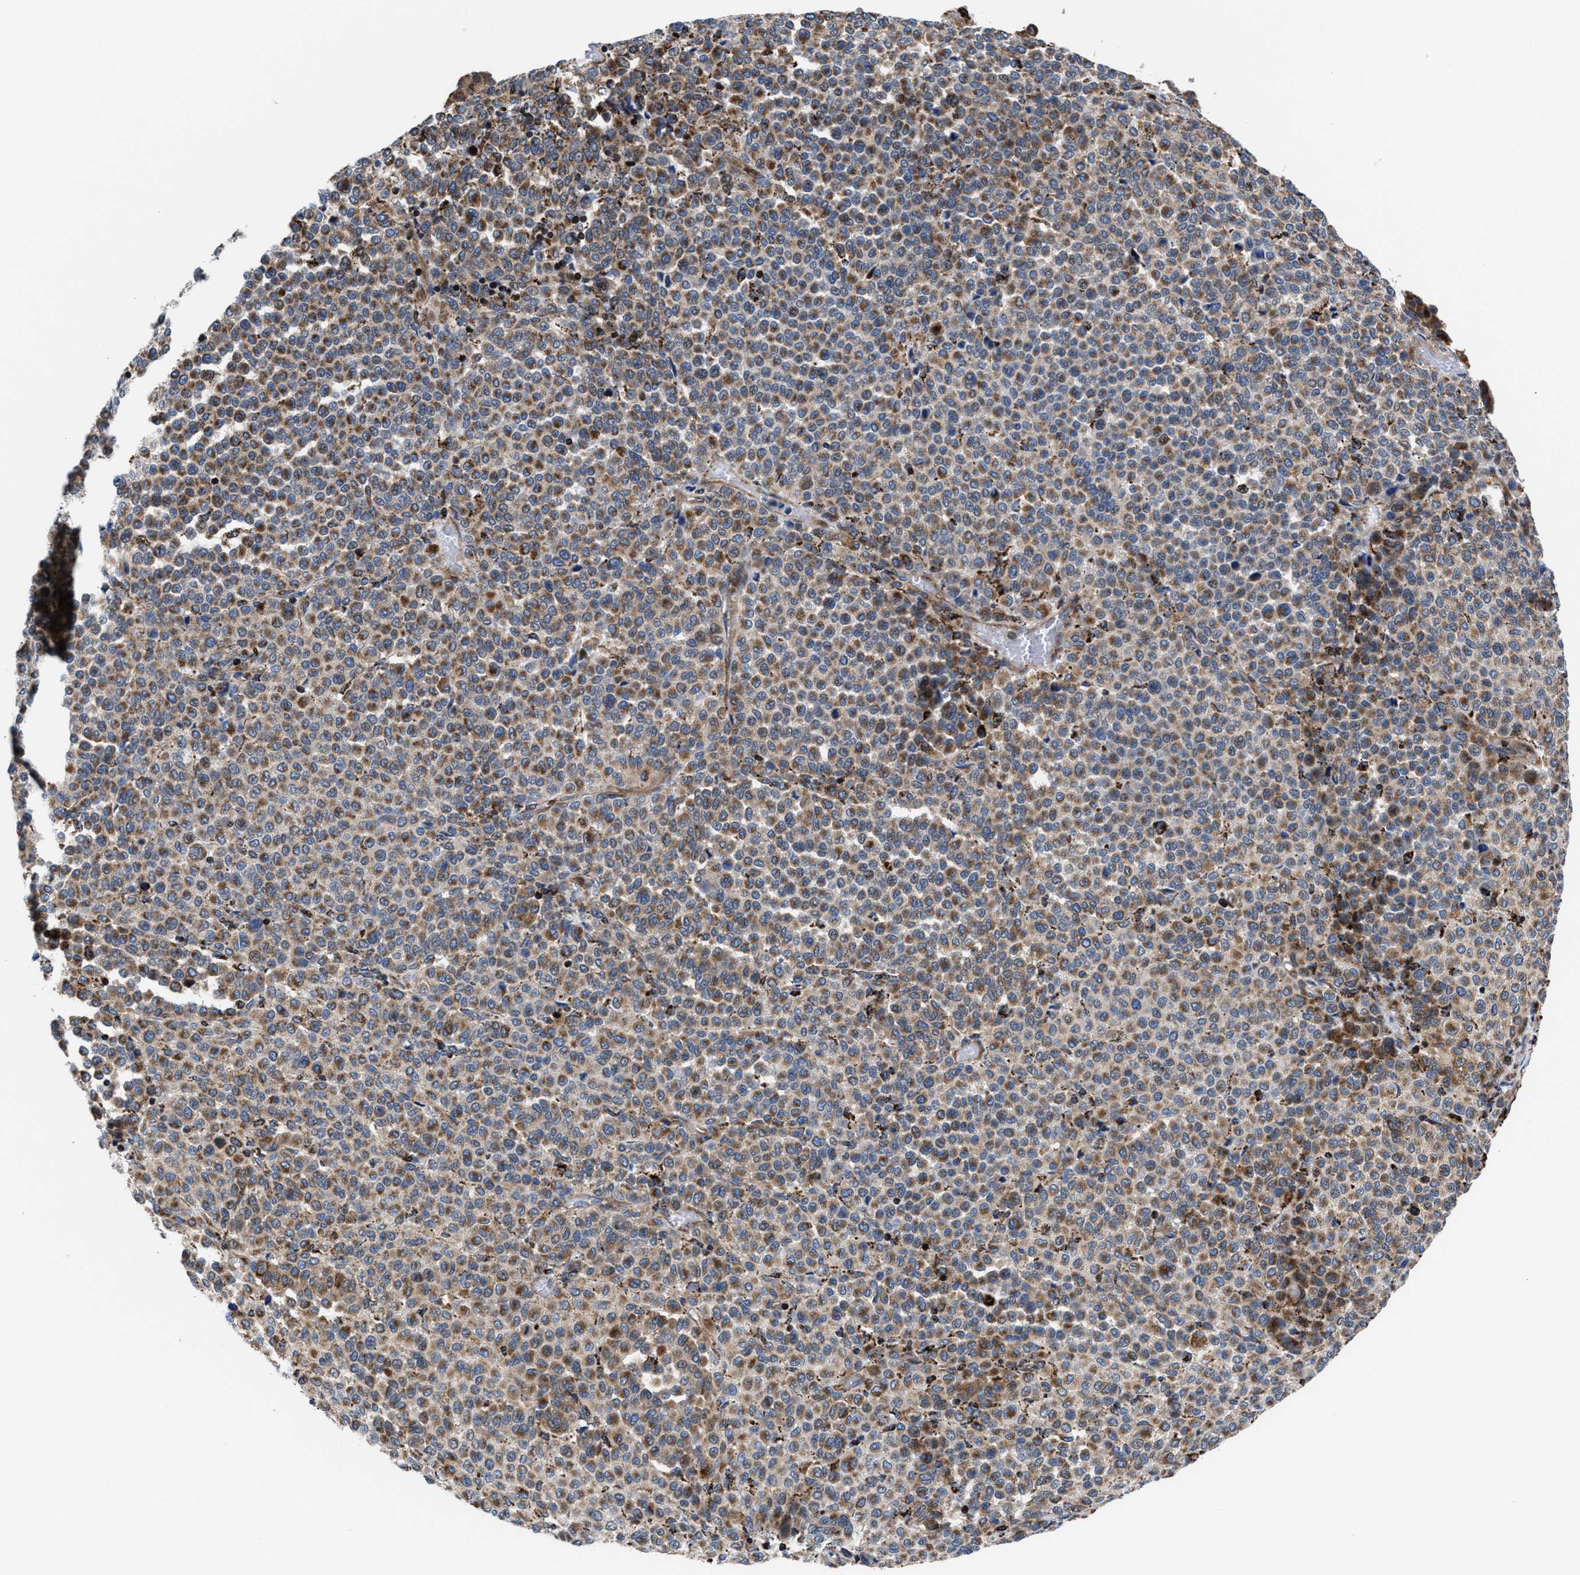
{"staining": {"intensity": "moderate", "quantity": ">75%", "location": "cytoplasmic/membranous"}, "tissue": "melanoma", "cell_type": "Tumor cells", "image_type": "cancer", "snomed": [{"axis": "morphology", "description": "Malignant melanoma, Metastatic site"}, {"axis": "topography", "description": "Pancreas"}], "caption": "High-power microscopy captured an IHC photomicrograph of melanoma, revealing moderate cytoplasmic/membranous positivity in approximately >75% of tumor cells. (DAB IHC, brown staining for protein, blue staining for nuclei).", "gene": "PRR15L", "patient": {"sex": "female", "age": 30}}